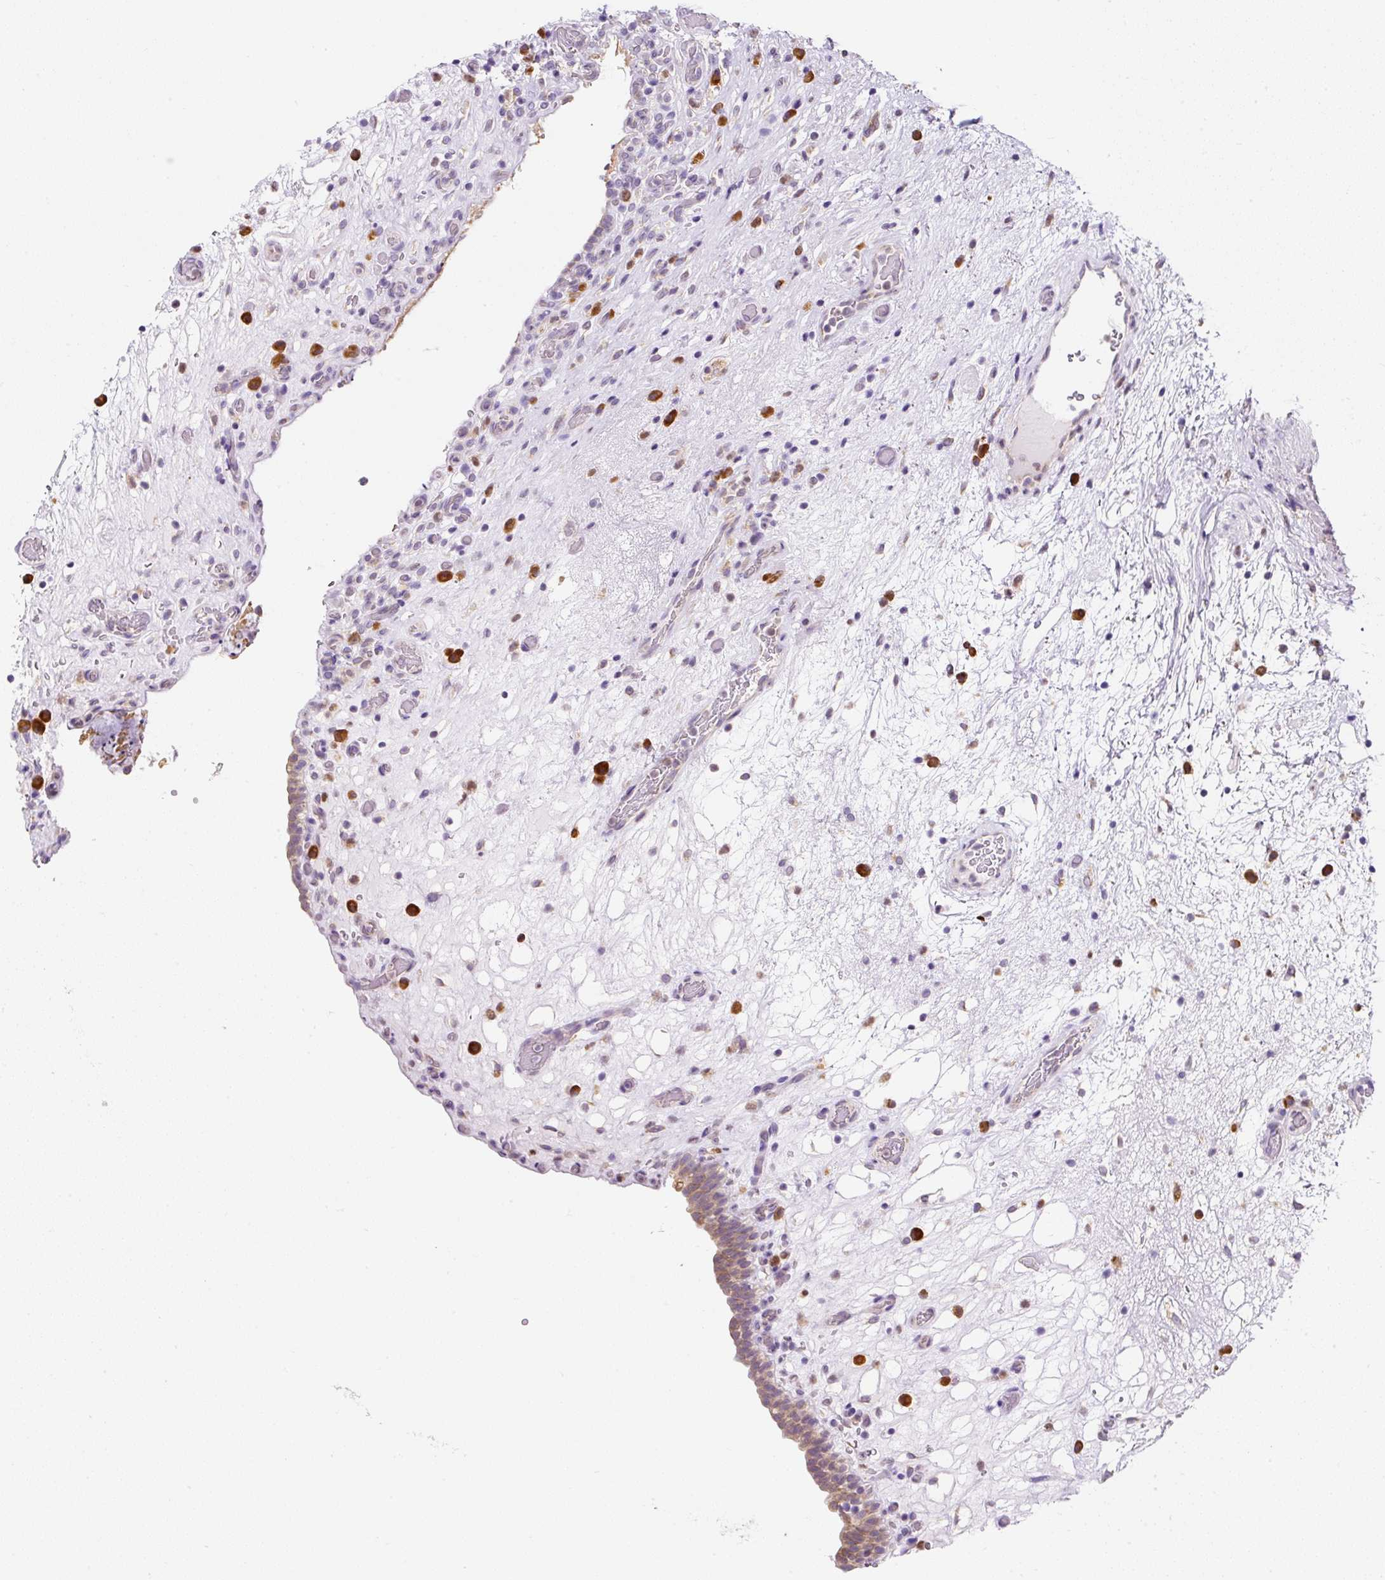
{"staining": {"intensity": "weak", "quantity": "25%-75%", "location": "cytoplasmic/membranous"}, "tissue": "urinary bladder", "cell_type": "Urothelial cells", "image_type": "normal", "snomed": [{"axis": "morphology", "description": "Normal tissue, NOS"}, {"axis": "topography", "description": "Urinary bladder"}], "caption": "Normal urinary bladder was stained to show a protein in brown. There is low levels of weak cytoplasmic/membranous expression in approximately 25%-75% of urothelial cells. (DAB (3,3'-diaminobenzidine) = brown stain, brightfield microscopy at high magnification).", "gene": "DDOST", "patient": {"sex": "male", "age": 71}}